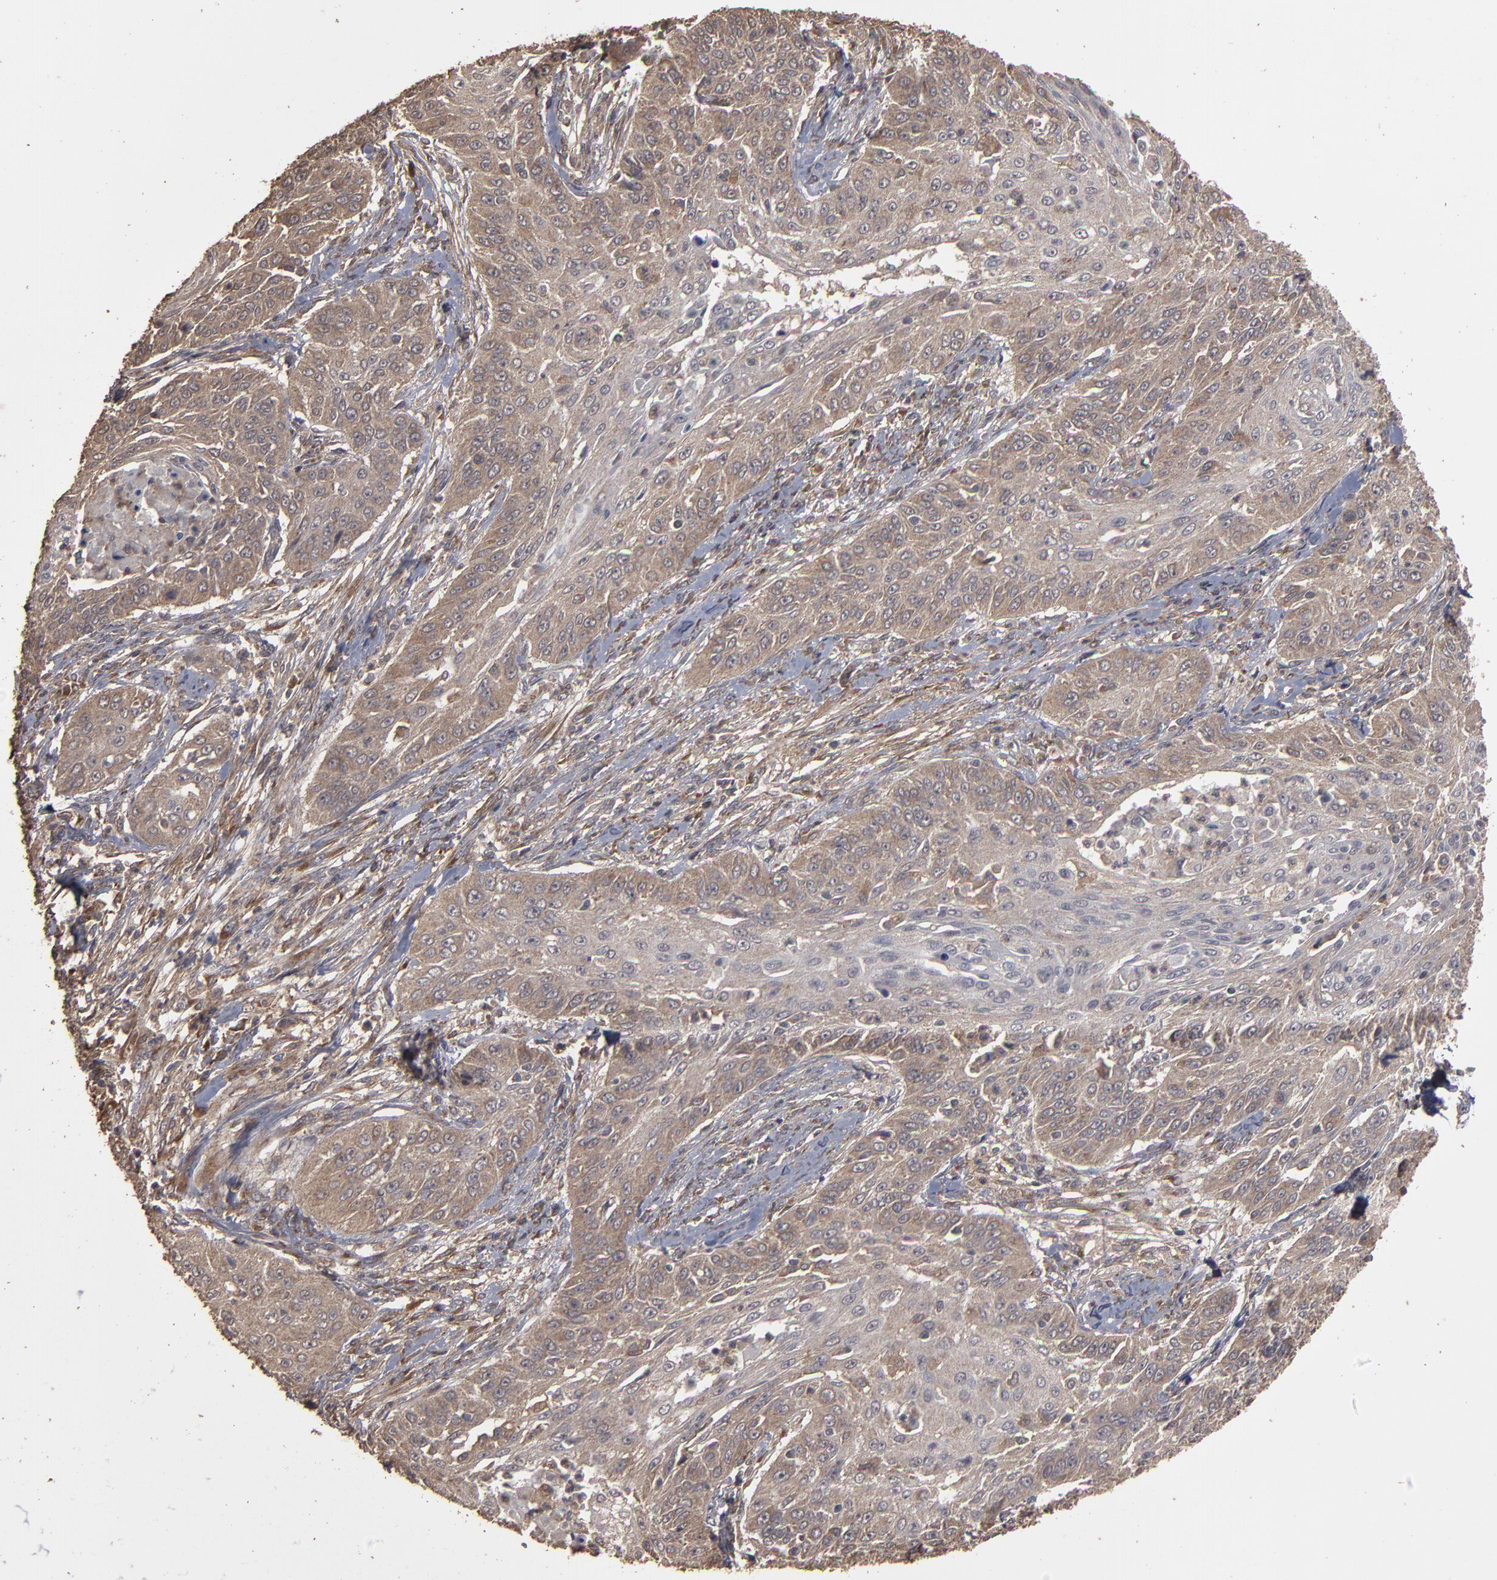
{"staining": {"intensity": "moderate", "quantity": ">75%", "location": "cytoplasmic/membranous"}, "tissue": "cervical cancer", "cell_type": "Tumor cells", "image_type": "cancer", "snomed": [{"axis": "morphology", "description": "Squamous cell carcinoma, NOS"}, {"axis": "topography", "description": "Cervix"}], "caption": "Moderate cytoplasmic/membranous protein expression is identified in approximately >75% of tumor cells in cervical cancer (squamous cell carcinoma).", "gene": "MMP2", "patient": {"sex": "female", "age": 64}}